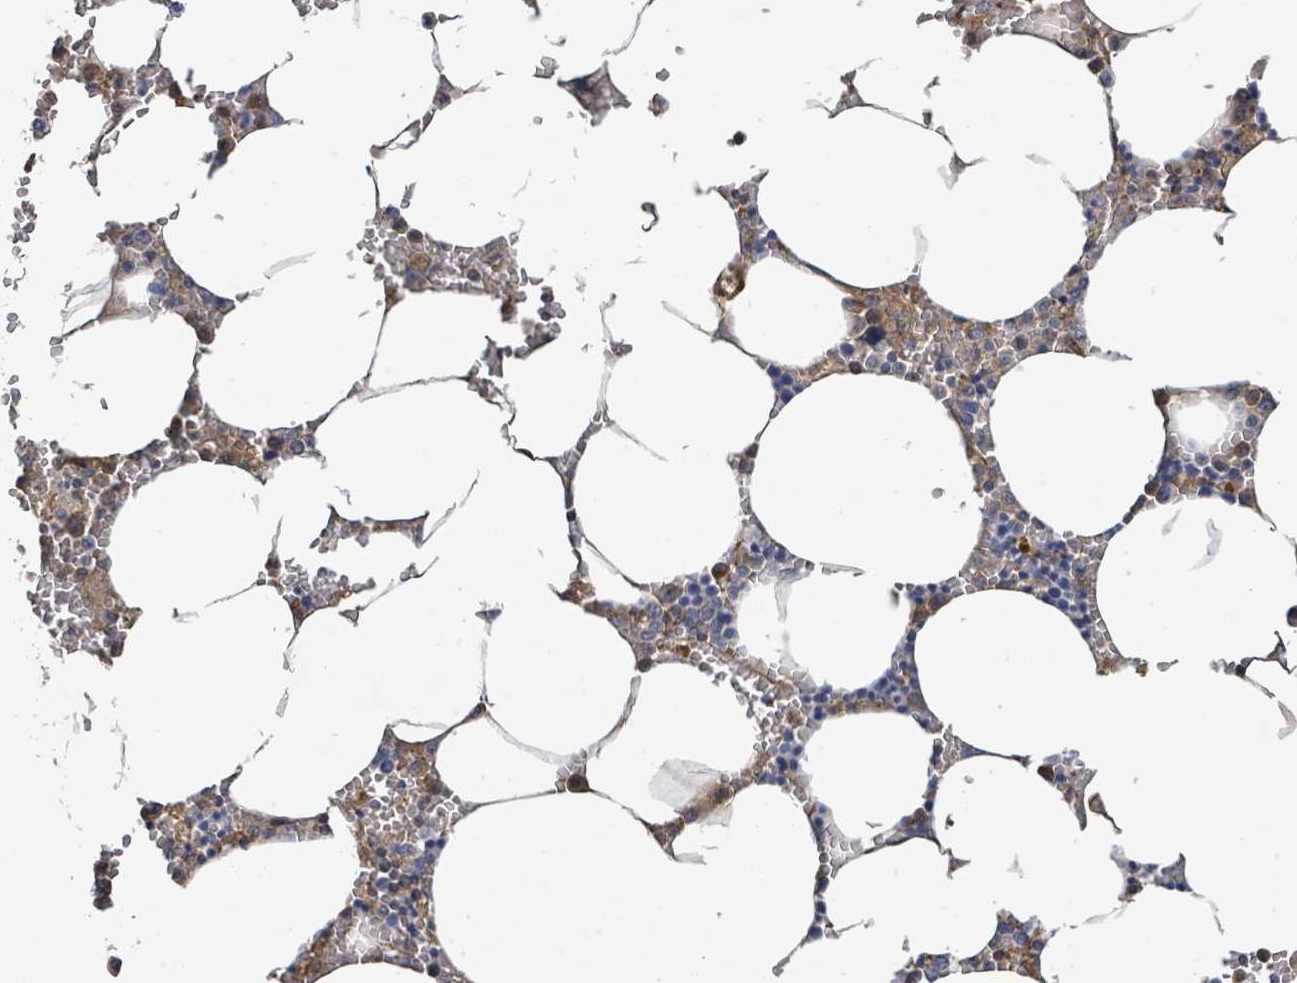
{"staining": {"intensity": "weak", "quantity": "25%-75%", "location": "cytoplasmic/membranous"}, "tissue": "bone marrow", "cell_type": "Hematopoietic cells", "image_type": "normal", "snomed": [{"axis": "morphology", "description": "Normal tissue, NOS"}, {"axis": "topography", "description": "Bone marrow"}], "caption": "The photomicrograph demonstrates staining of normal bone marrow, revealing weak cytoplasmic/membranous protein staining (brown color) within hematopoietic cells. Immunohistochemistry (ihc) stains the protein of interest in brown and the nuclei are stained blue.", "gene": "STARD4", "patient": {"sex": "male", "age": 70}}